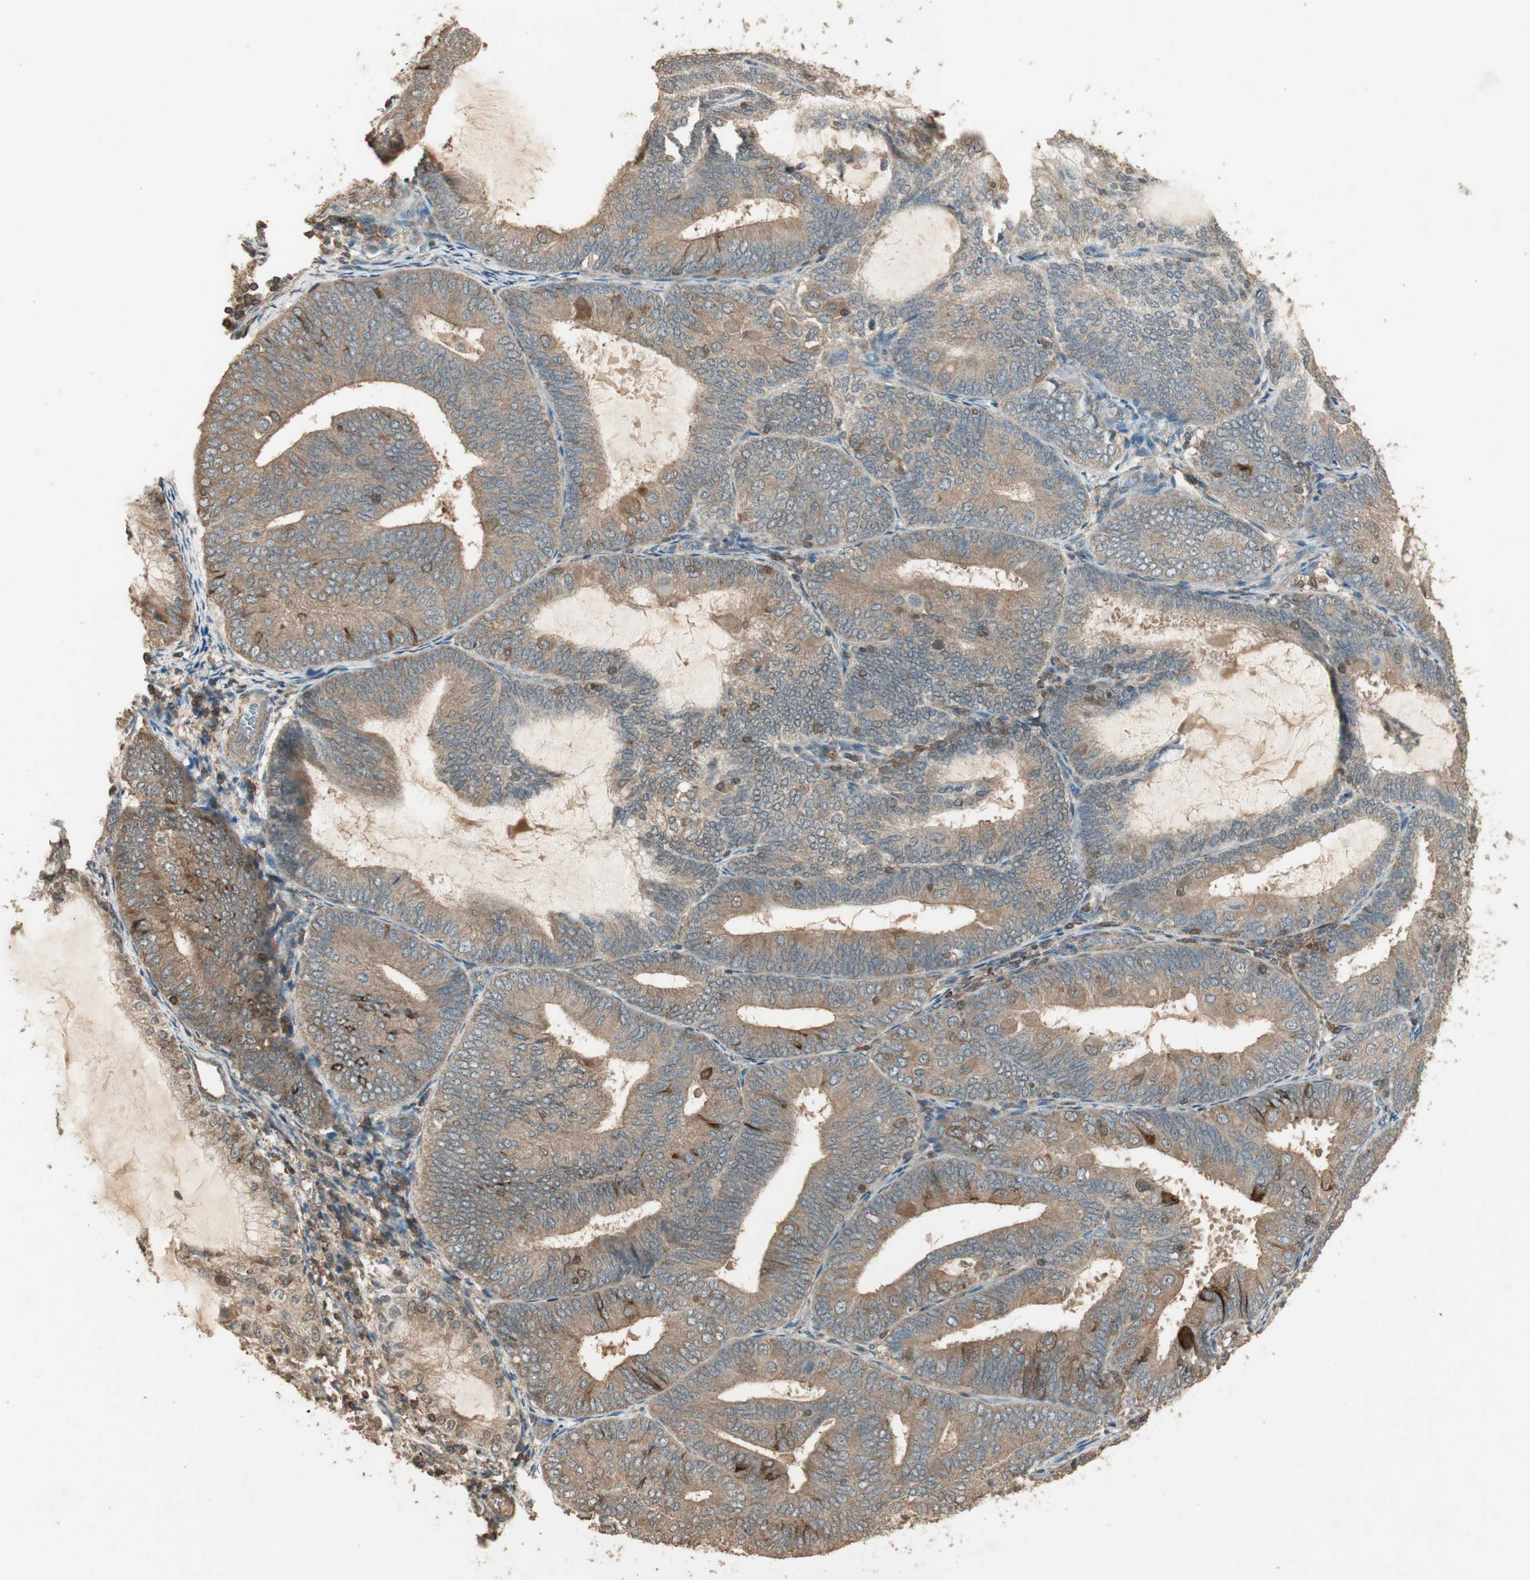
{"staining": {"intensity": "moderate", "quantity": "25%-75%", "location": "cytoplasmic/membranous"}, "tissue": "endometrial cancer", "cell_type": "Tumor cells", "image_type": "cancer", "snomed": [{"axis": "morphology", "description": "Adenocarcinoma, NOS"}, {"axis": "topography", "description": "Endometrium"}], "caption": "Protein expression analysis of adenocarcinoma (endometrial) exhibits moderate cytoplasmic/membranous staining in approximately 25%-75% of tumor cells.", "gene": "USP2", "patient": {"sex": "female", "age": 81}}